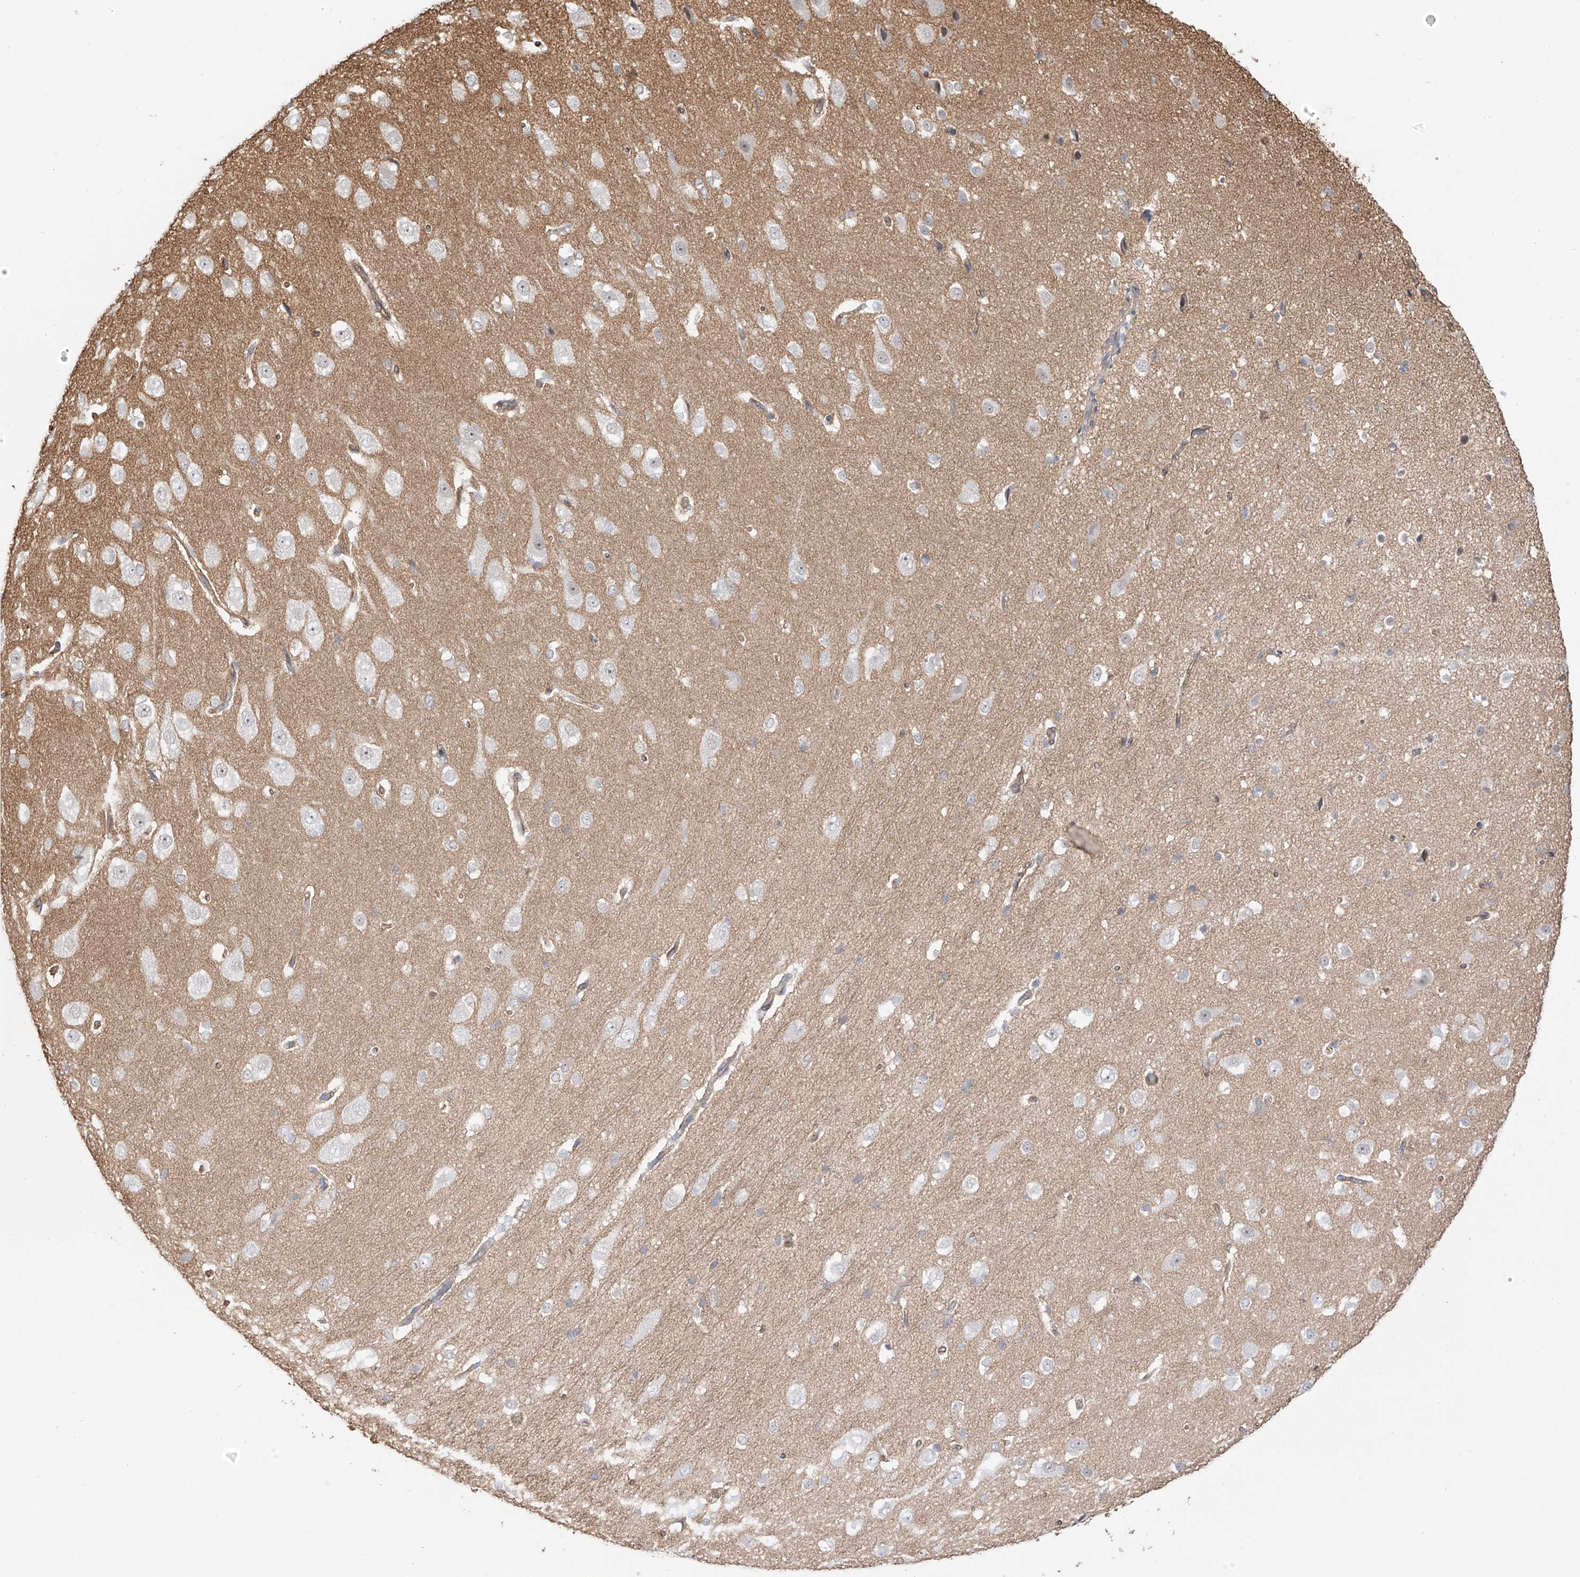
{"staining": {"intensity": "moderate", "quantity": ">75%", "location": "cytoplasmic/membranous"}, "tissue": "cerebral cortex", "cell_type": "Endothelial cells", "image_type": "normal", "snomed": [{"axis": "morphology", "description": "Normal tissue, NOS"}, {"axis": "morphology", "description": "Developmental malformation"}, {"axis": "topography", "description": "Cerebral cortex"}], "caption": "This is a histology image of immunohistochemistry (IHC) staining of benign cerebral cortex, which shows moderate staining in the cytoplasmic/membranous of endothelial cells.", "gene": "ZNF180", "patient": {"sex": "female", "age": 30}}